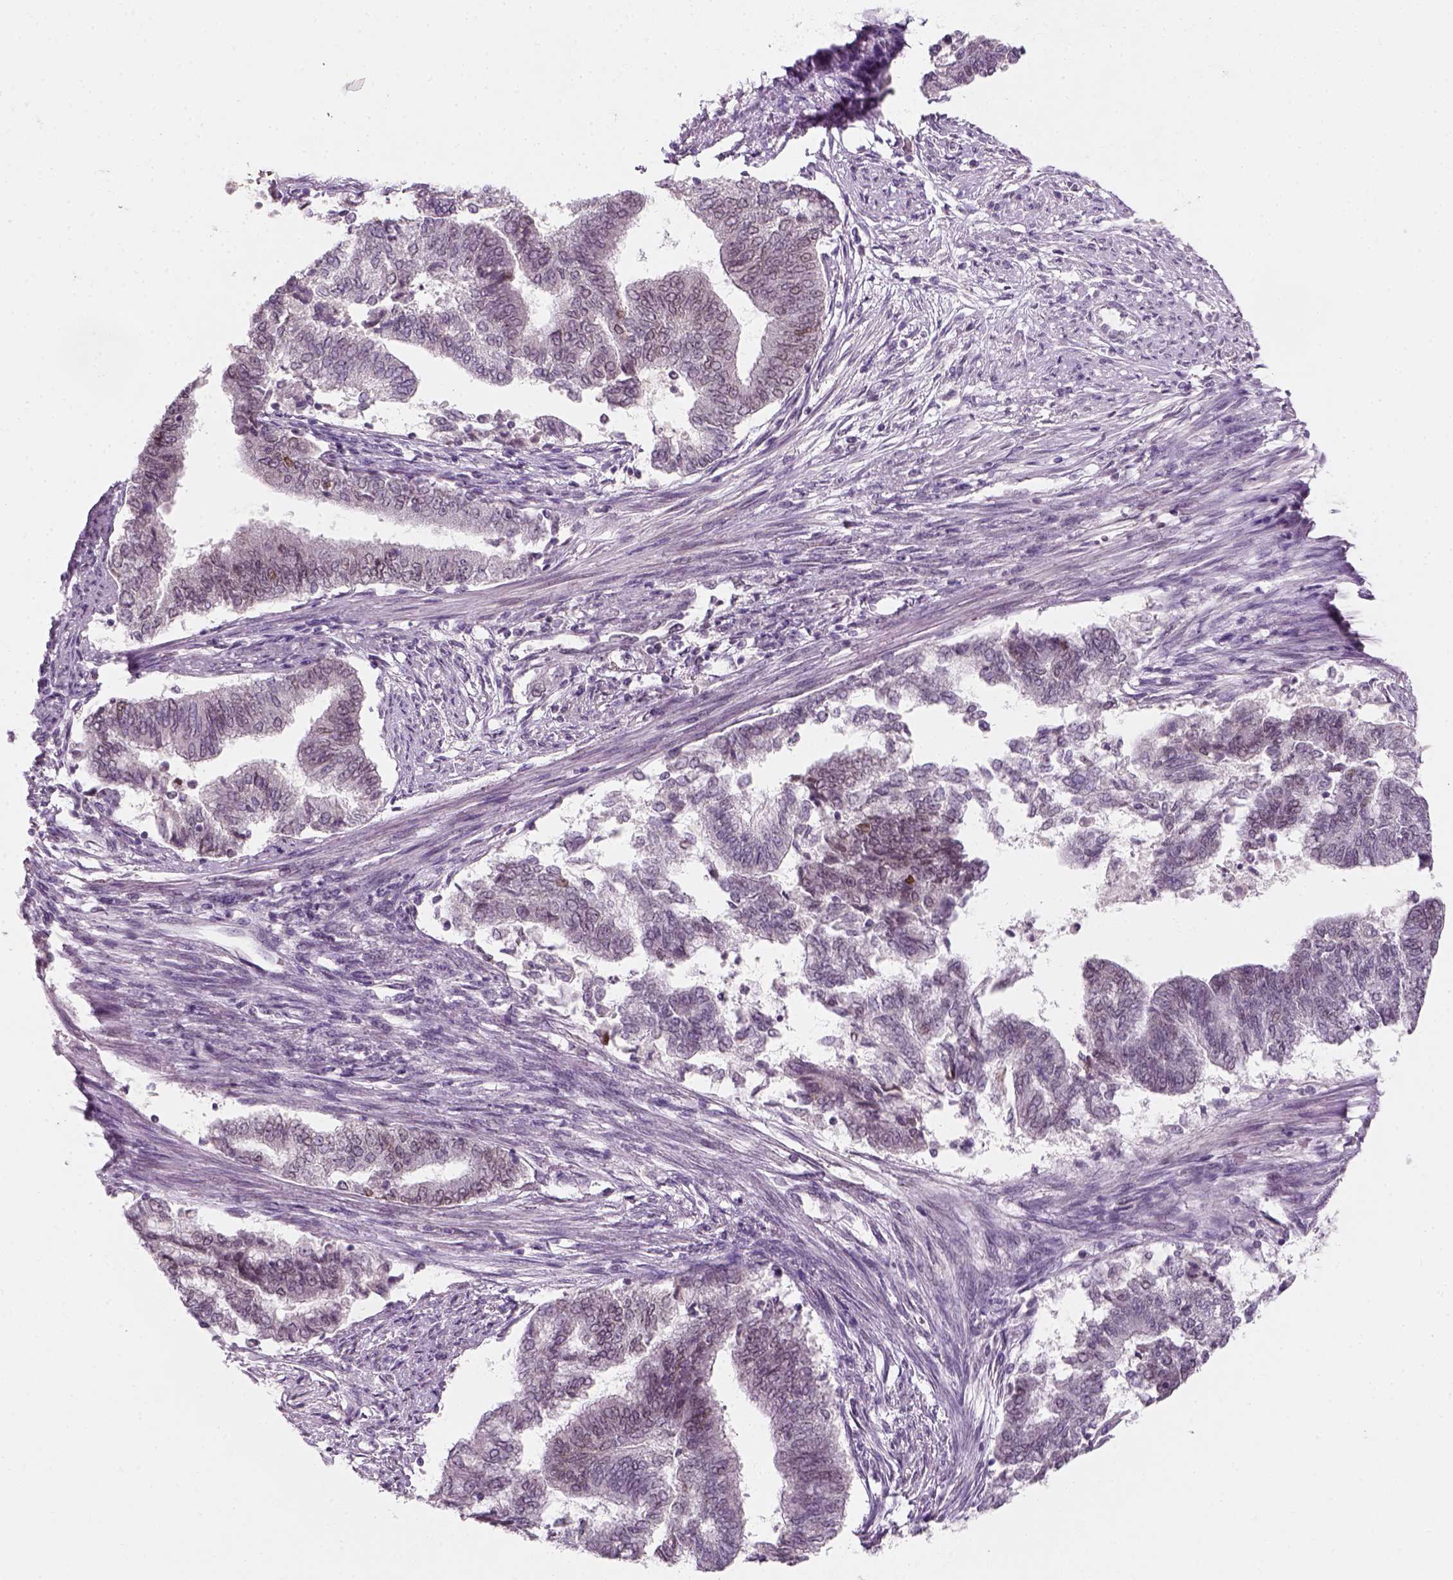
{"staining": {"intensity": "negative", "quantity": "none", "location": "none"}, "tissue": "endometrial cancer", "cell_type": "Tumor cells", "image_type": "cancer", "snomed": [{"axis": "morphology", "description": "Adenocarcinoma, NOS"}, {"axis": "topography", "description": "Endometrium"}], "caption": "High magnification brightfield microscopy of adenocarcinoma (endometrial) stained with DAB (3,3'-diaminobenzidine) (brown) and counterstained with hematoxylin (blue): tumor cells show no significant staining.", "gene": "TP53", "patient": {"sex": "female", "age": 65}}